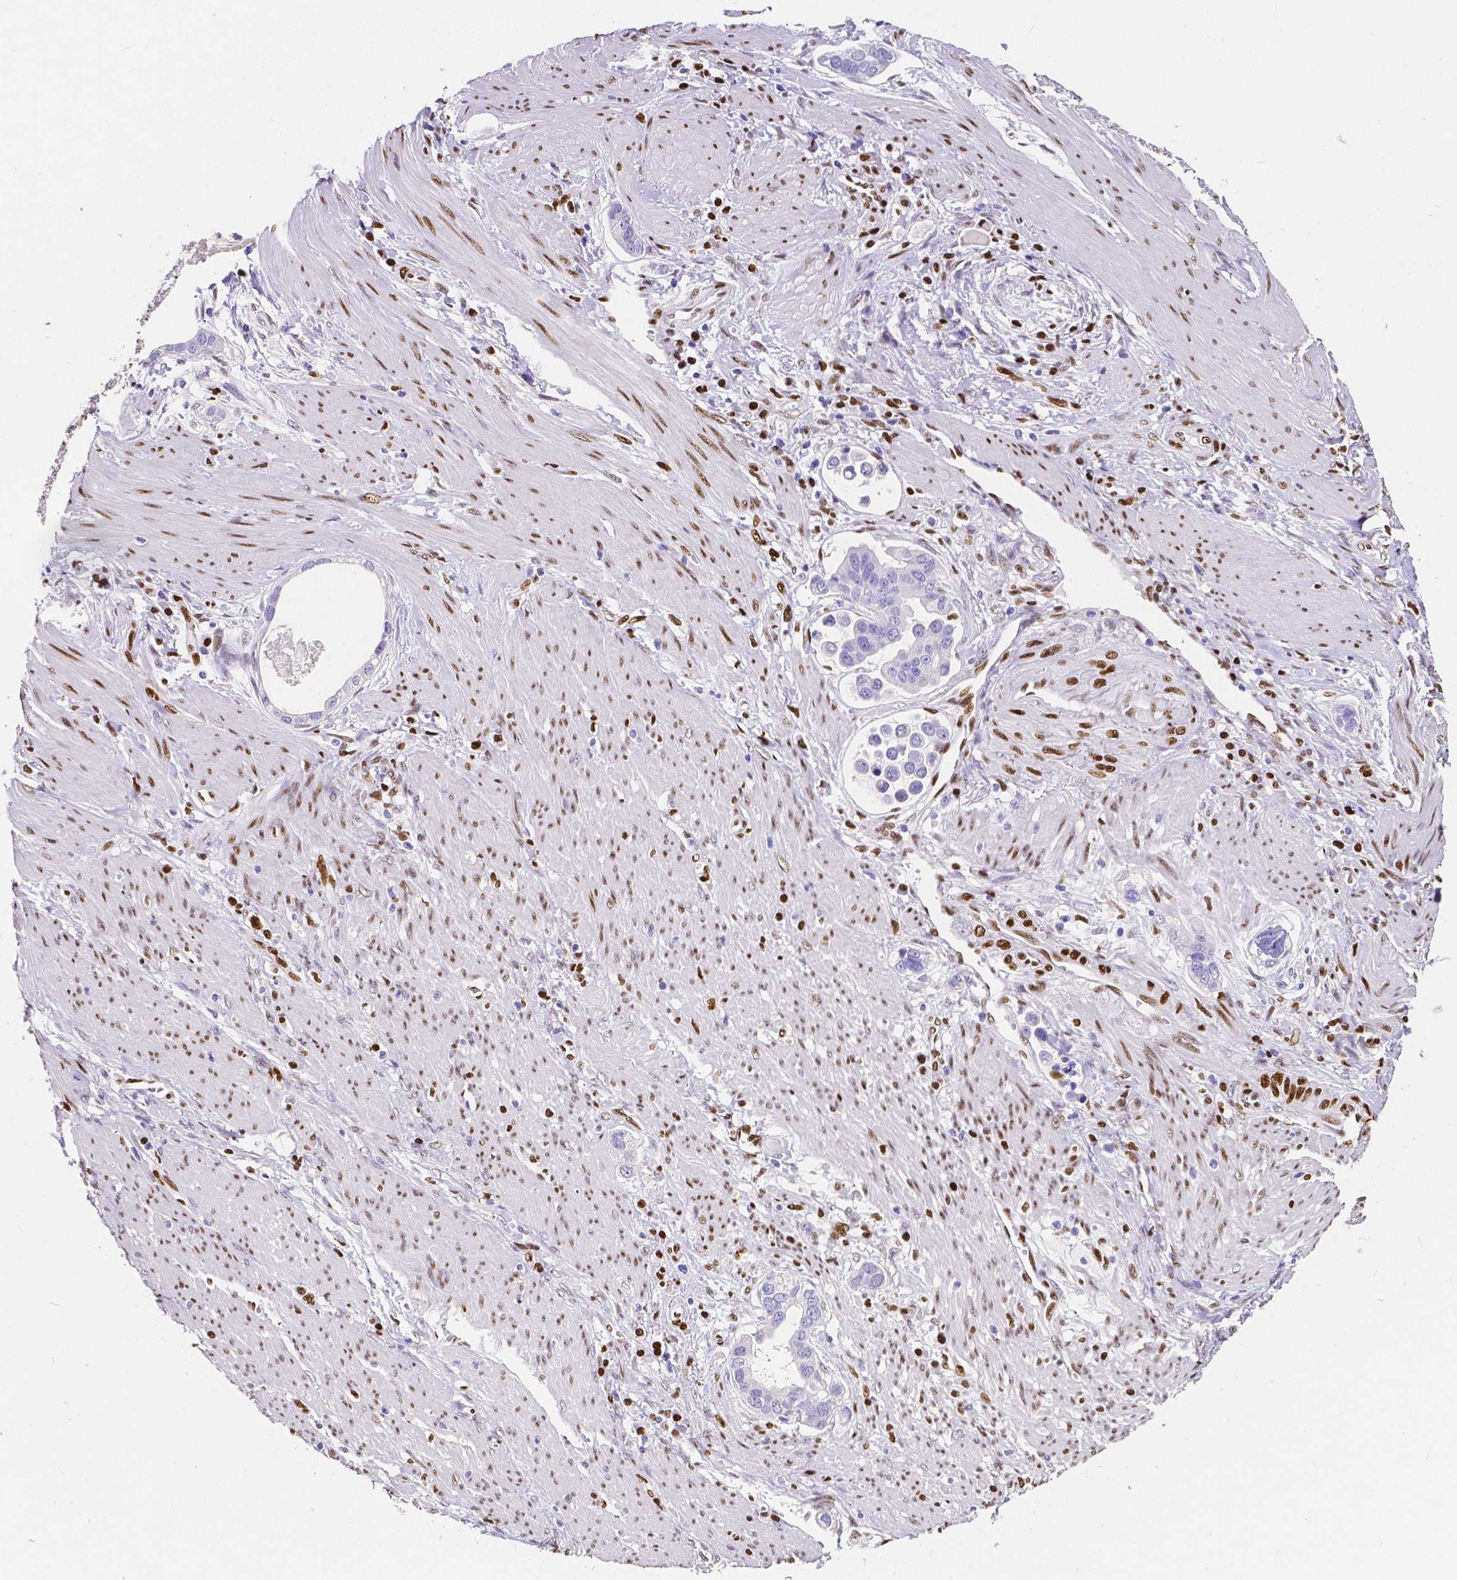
{"staining": {"intensity": "negative", "quantity": "none", "location": "none"}, "tissue": "stomach cancer", "cell_type": "Tumor cells", "image_type": "cancer", "snomed": [{"axis": "morphology", "description": "Adenocarcinoma, NOS"}, {"axis": "topography", "description": "Stomach, lower"}], "caption": "This is an immunohistochemistry micrograph of human stomach cancer. There is no staining in tumor cells.", "gene": "MEF2C", "patient": {"sex": "female", "age": 93}}